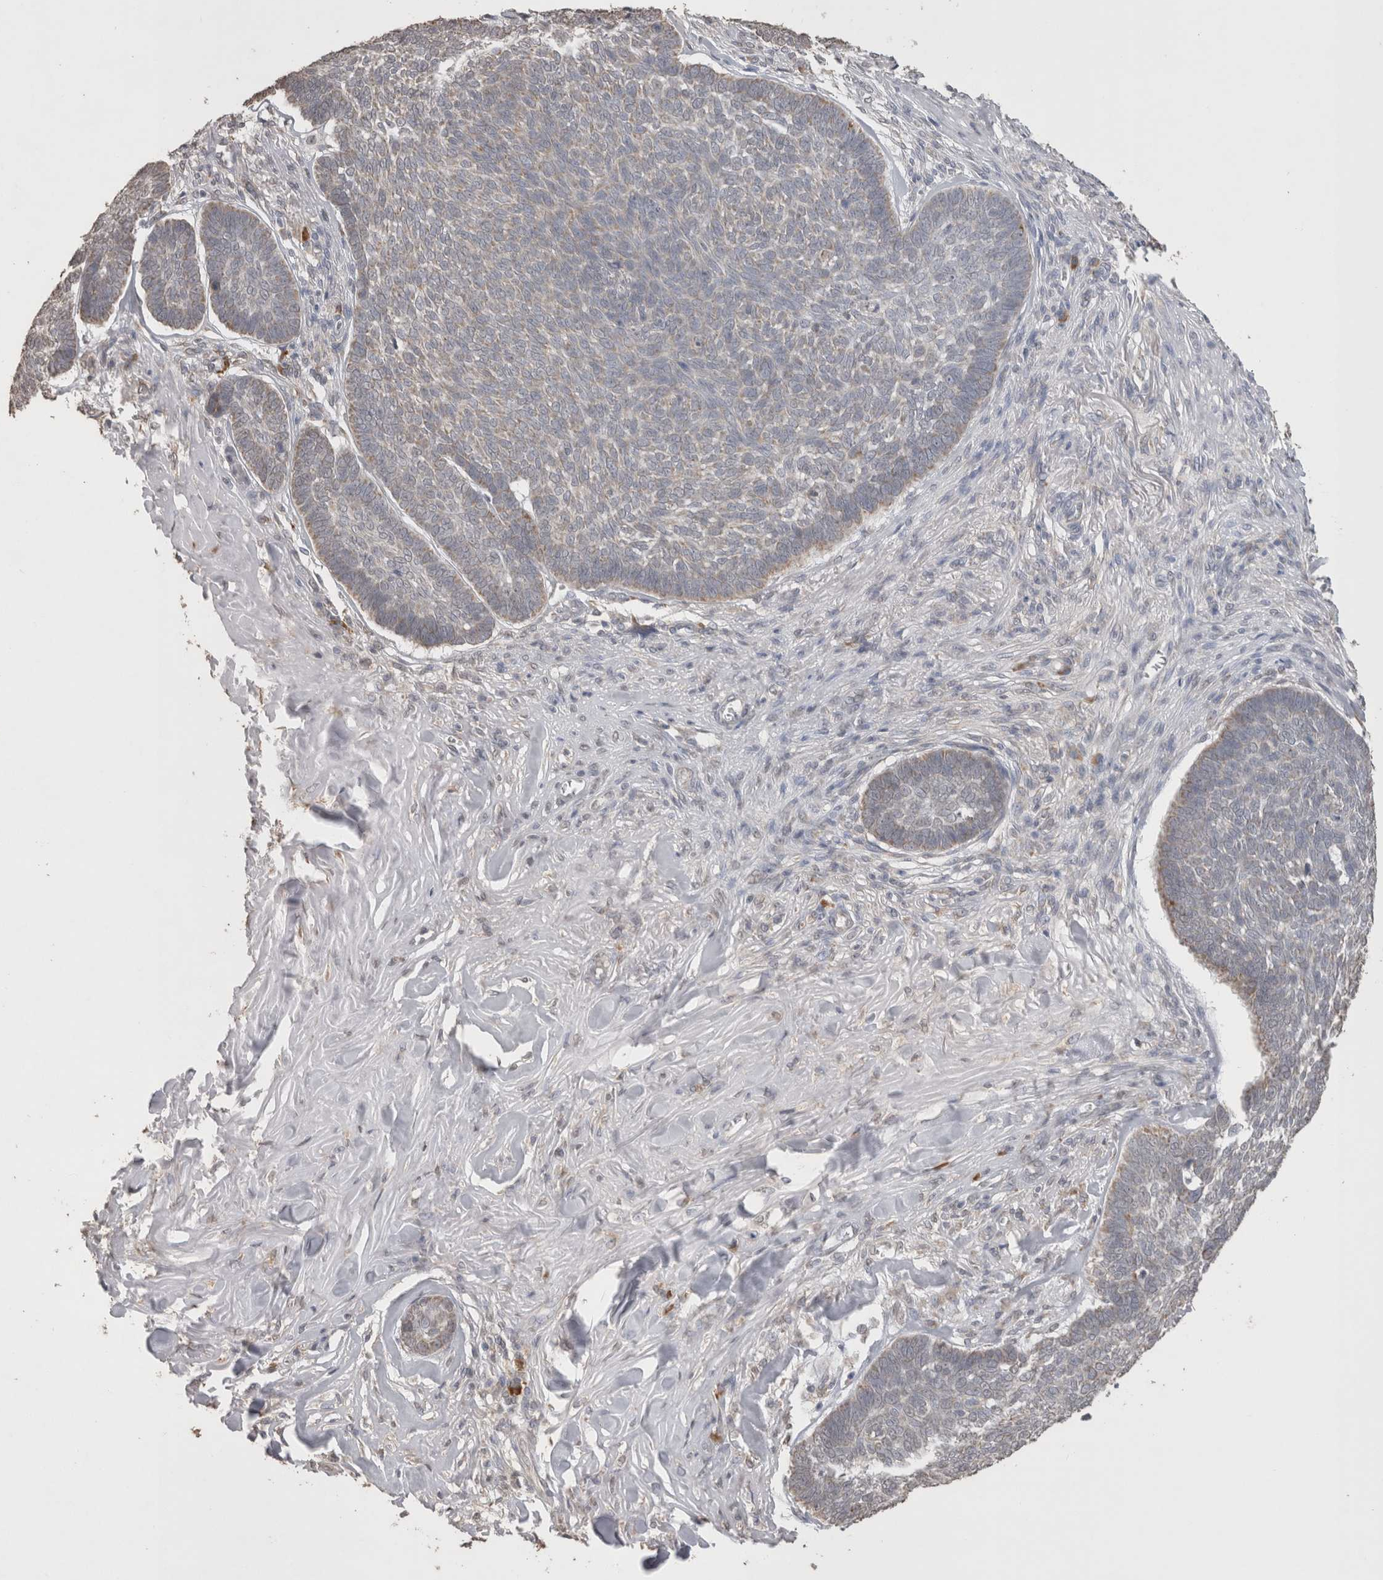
{"staining": {"intensity": "weak", "quantity": "<25%", "location": "cytoplasmic/membranous"}, "tissue": "skin cancer", "cell_type": "Tumor cells", "image_type": "cancer", "snomed": [{"axis": "morphology", "description": "Basal cell carcinoma"}, {"axis": "topography", "description": "Skin"}], "caption": "Histopathology image shows no significant protein positivity in tumor cells of basal cell carcinoma (skin).", "gene": "NOMO1", "patient": {"sex": "male", "age": 84}}